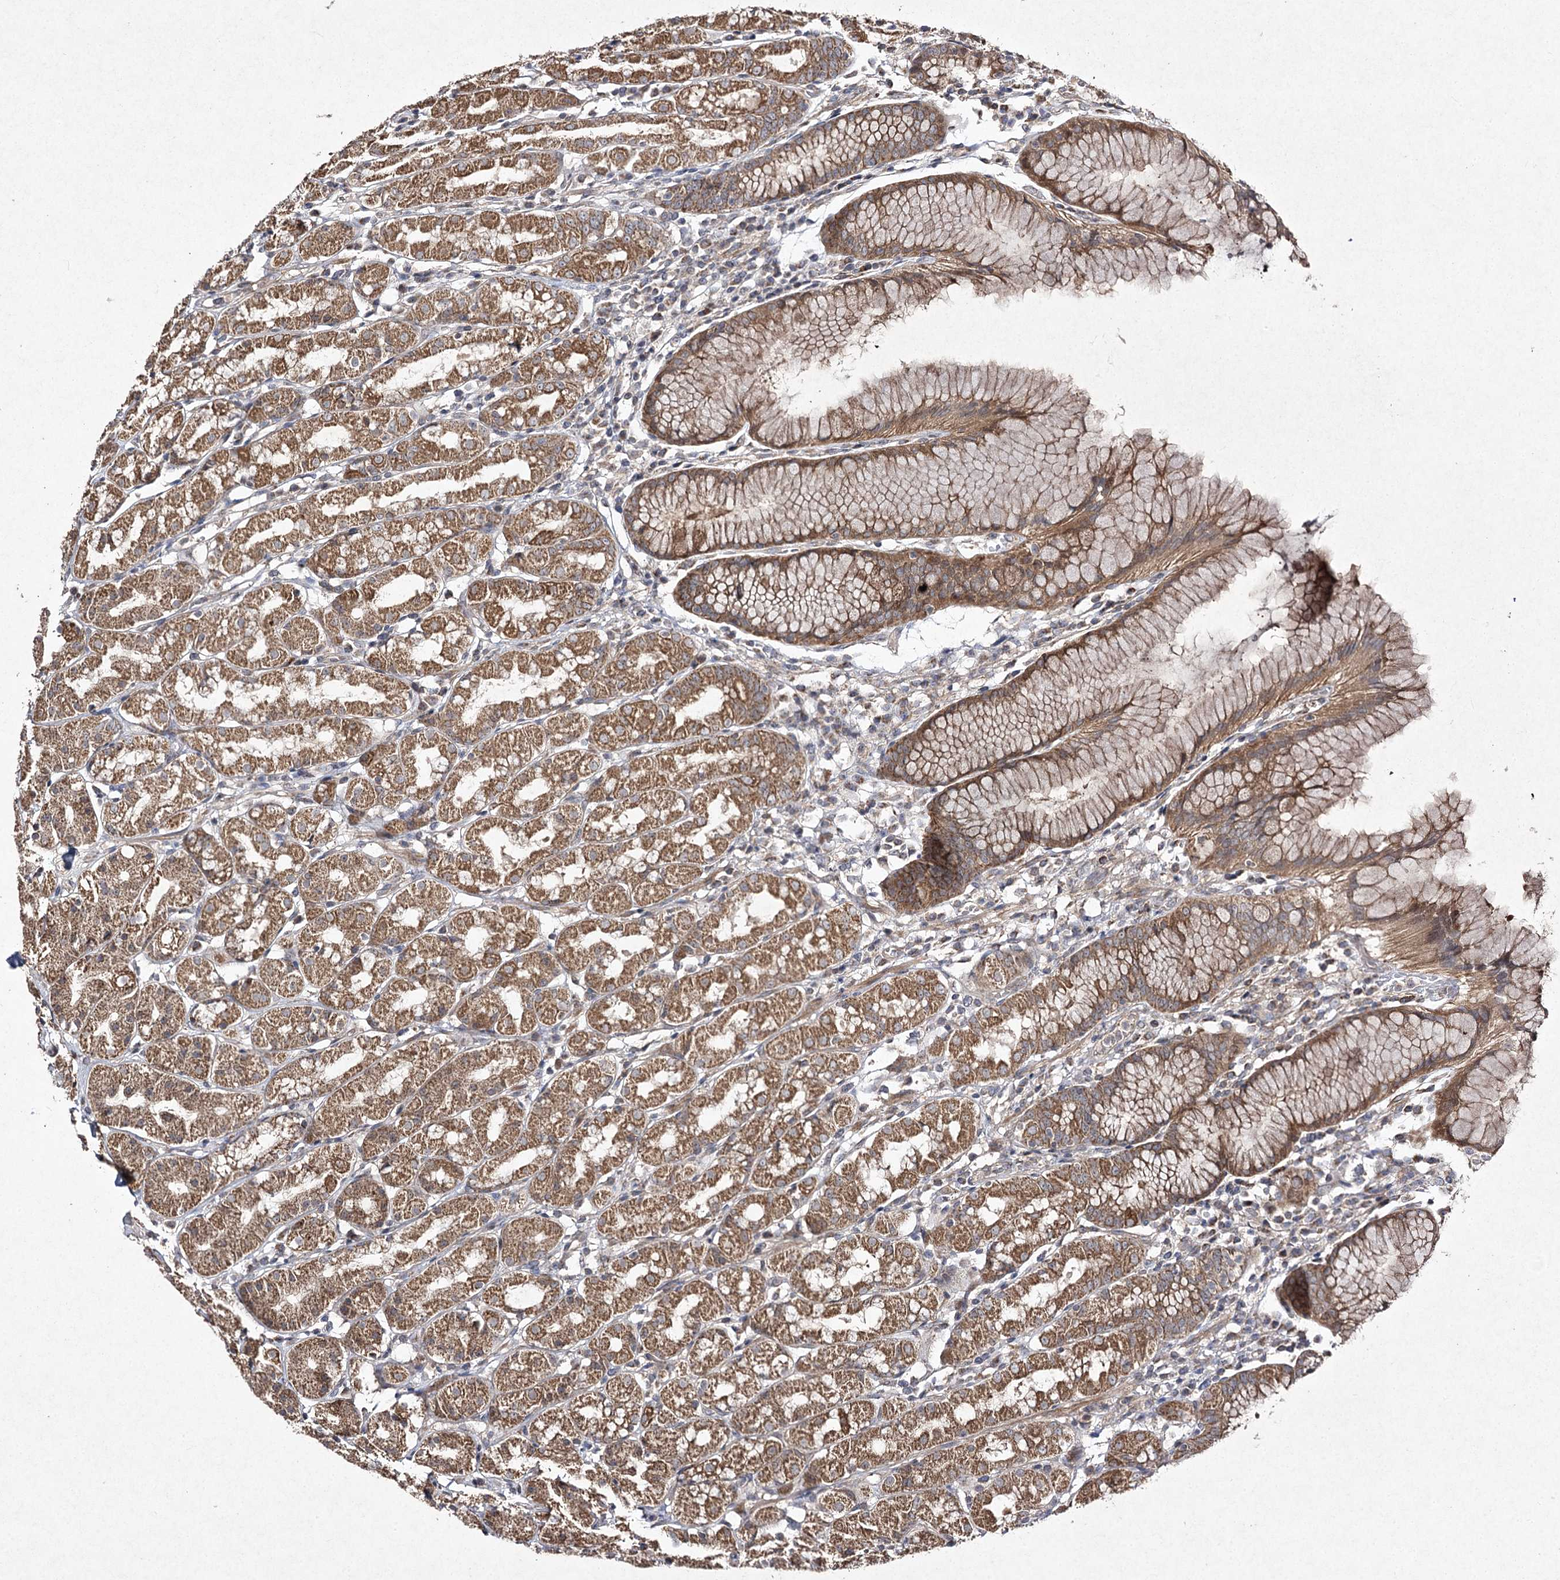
{"staining": {"intensity": "moderate", "quantity": ">75%", "location": "cytoplasmic/membranous"}, "tissue": "stomach", "cell_type": "Glandular cells", "image_type": "normal", "snomed": [{"axis": "morphology", "description": "Normal tissue, NOS"}, {"axis": "topography", "description": "Stomach, lower"}], "caption": "Protein staining reveals moderate cytoplasmic/membranous staining in about >75% of glandular cells in benign stomach.", "gene": "FANCL", "patient": {"sex": "female", "age": 56}}